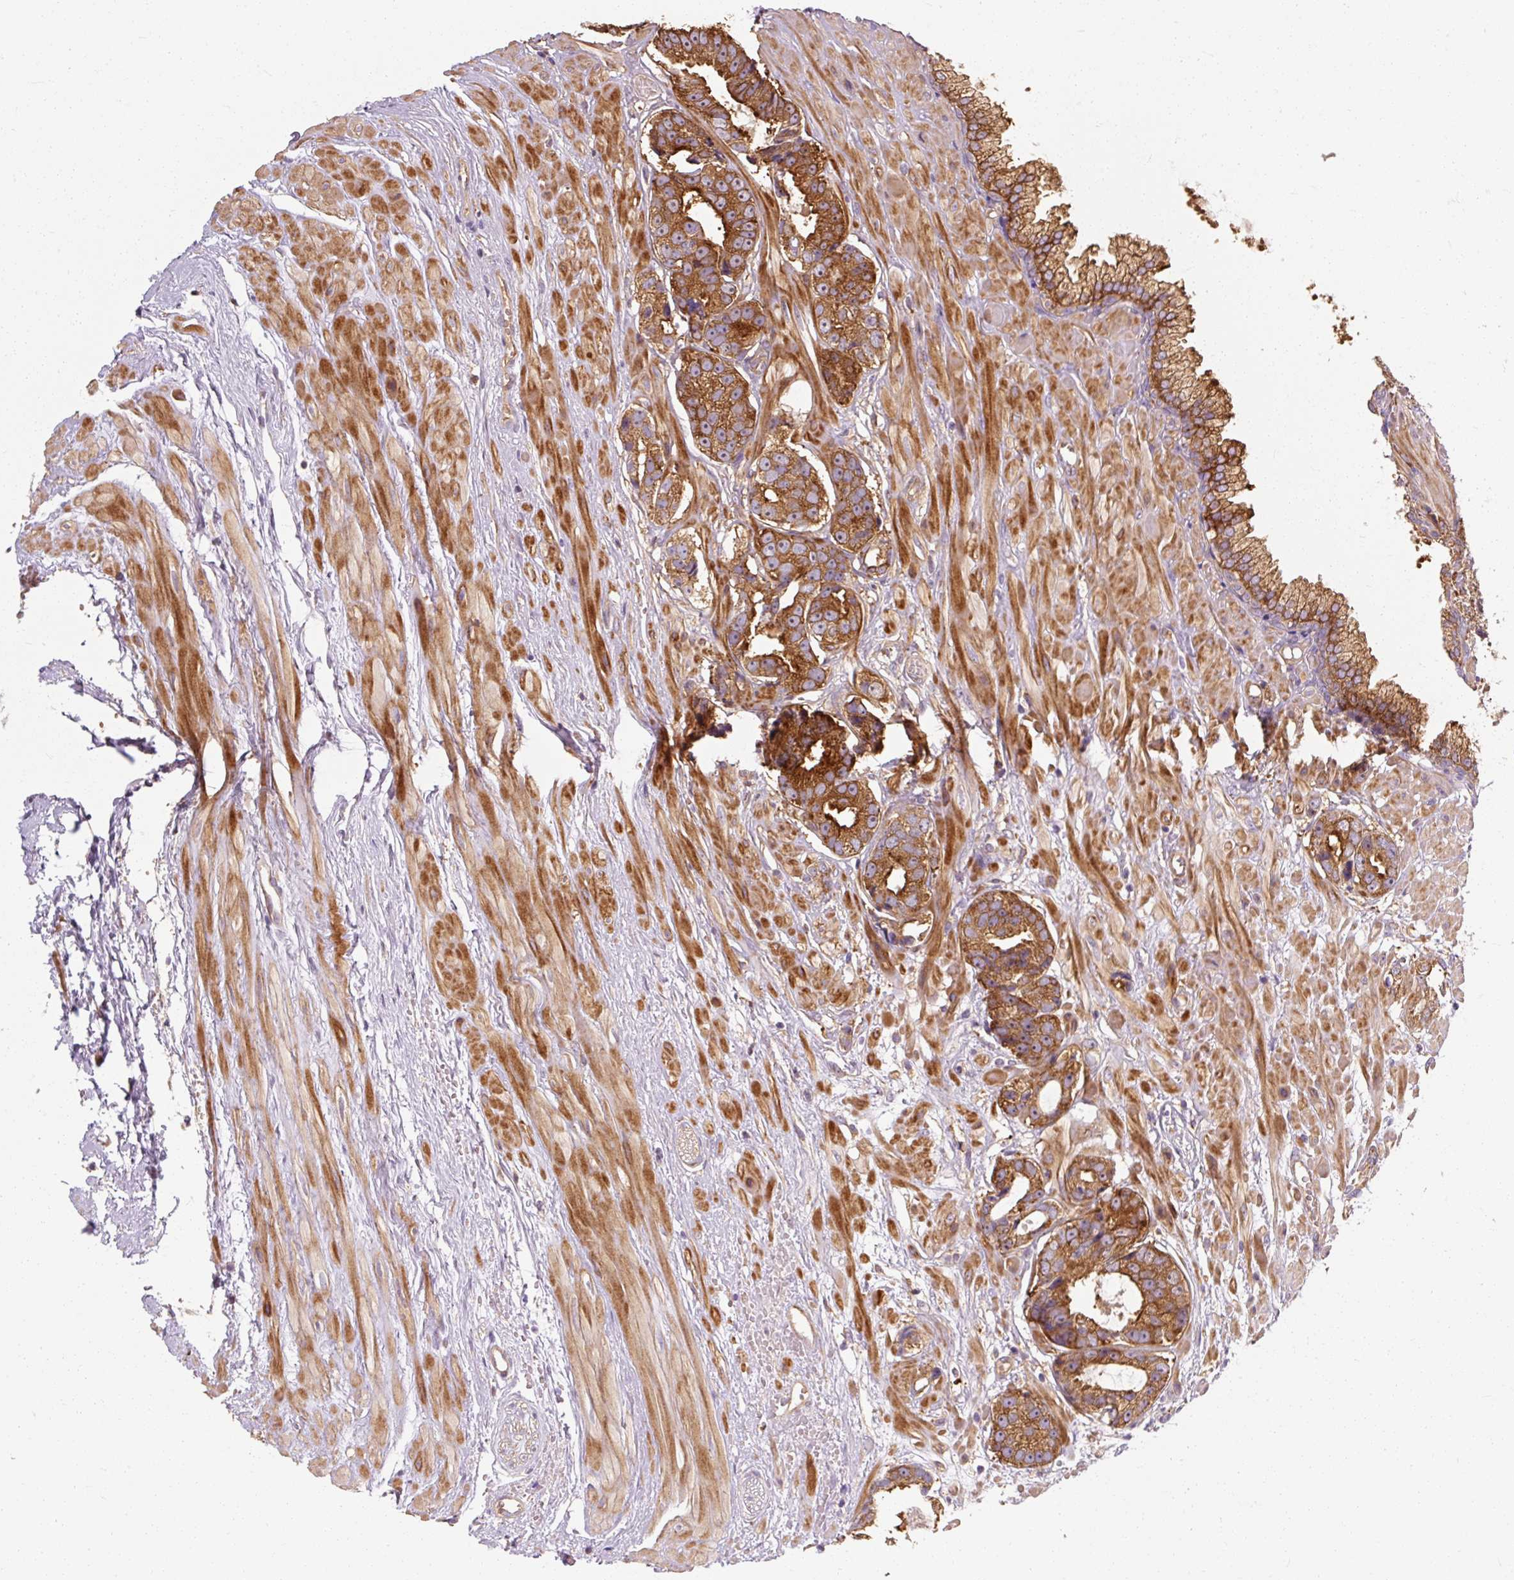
{"staining": {"intensity": "strong", "quantity": ">75%", "location": "cytoplasmic/membranous"}, "tissue": "prostate cancer", "cell_type": "Tumor cells", "image_type": "cancer", "snomed": [{"axis": "morphology", "description": "Adenocarcinoma, High grade"}, {"axis": "topography", "description": "Prostate"}], "caption": "Strong cytoplasmic/membranous protein expression is identified in about >75% of tumor cells in high-grade adenocarcinoma (prostate).", "gene": "TBC1D4", "patient": {"sex": "male", "age": 71}}